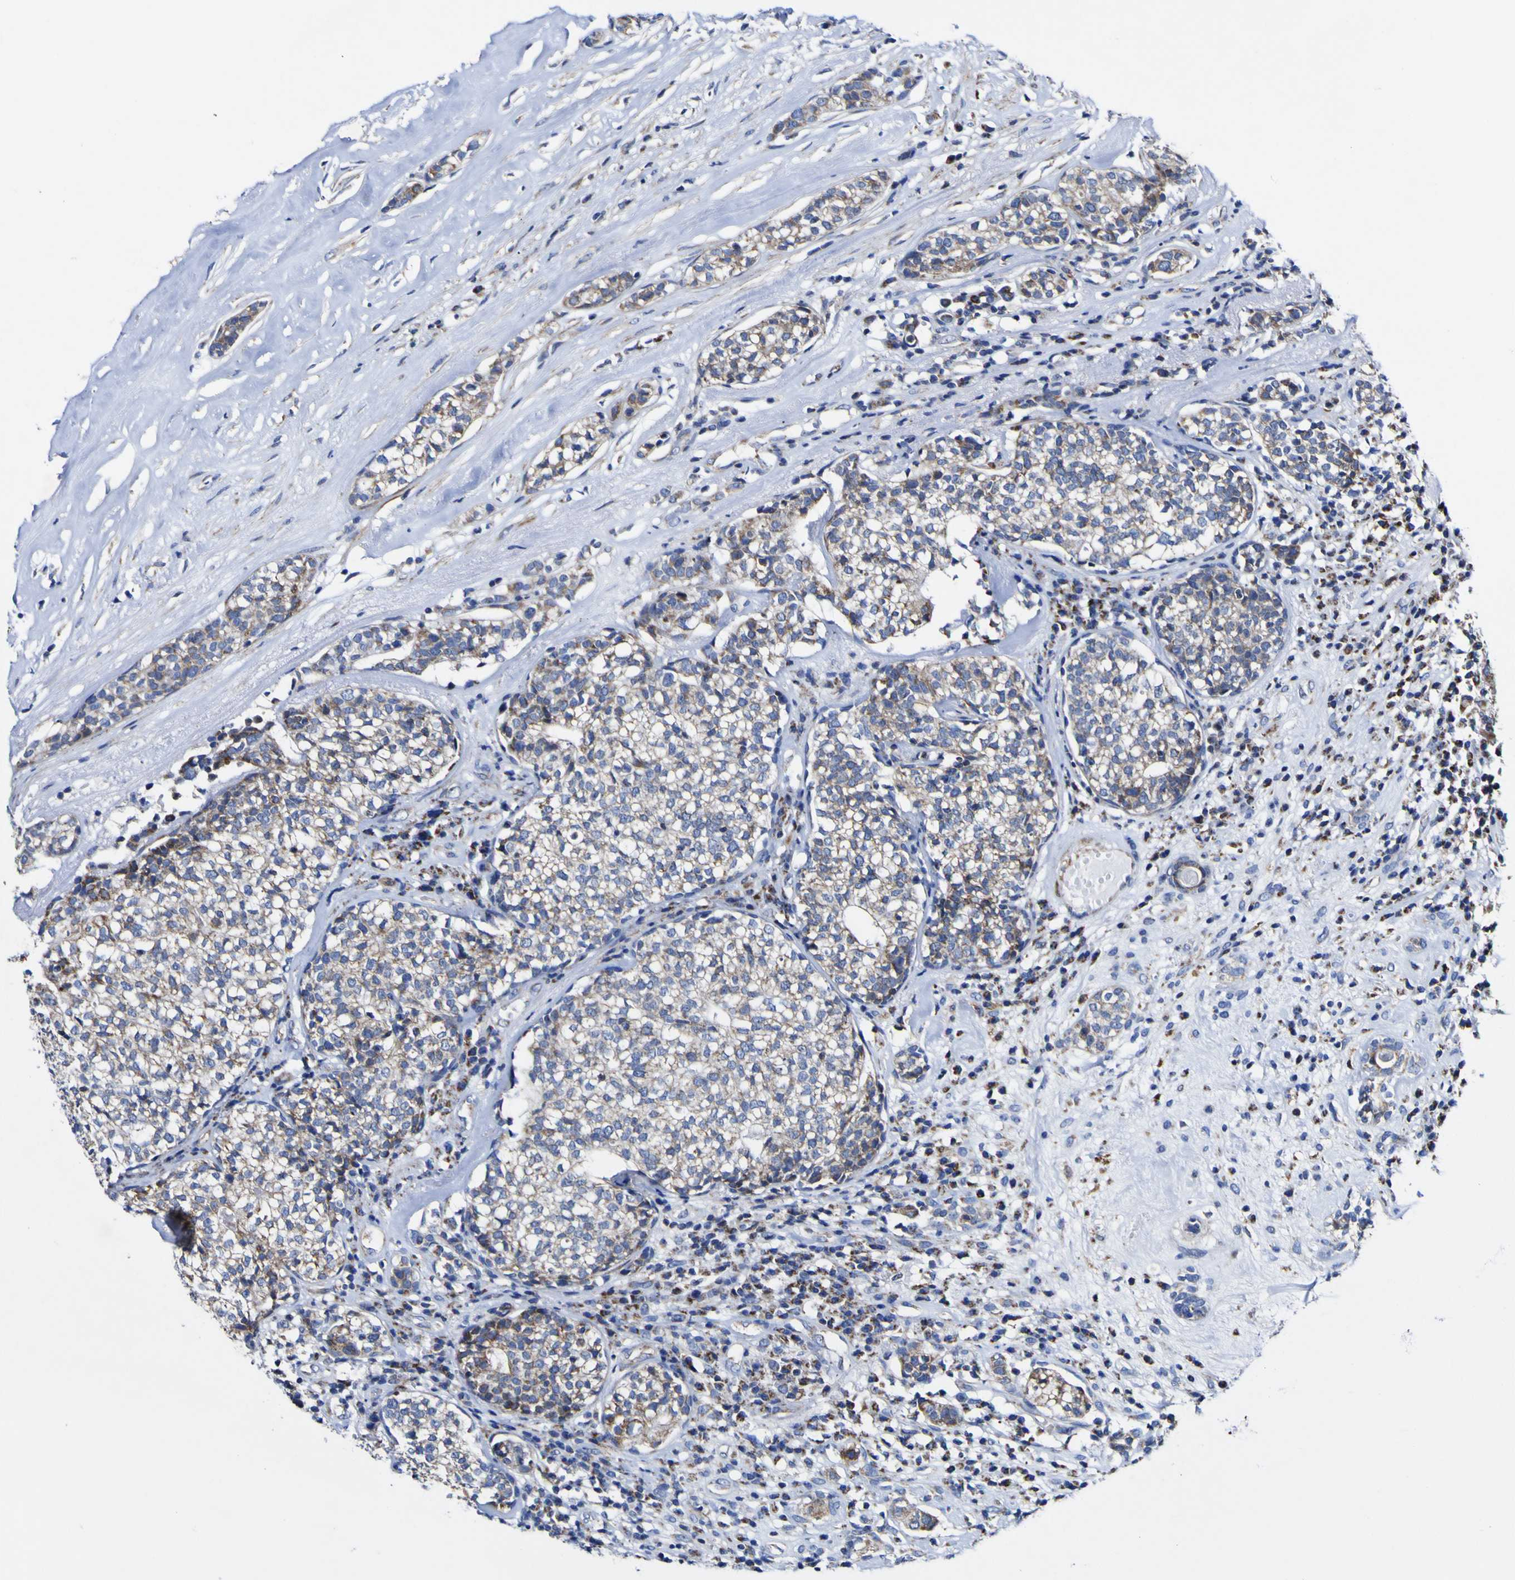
{"staining": {"intensity": "moderate", "quantity": ">75%", "location": "cytoplasmic/membranous"}, "tissue": "head and neck cancer", "cell_type": "Tumor cells", "image_type": "cancer", "snomed": [{"axis": "morphology", "description": "Adenocarcinoma, NOS"}, {"axis": "topography", "description": "Salivary gland"}, {"axis": "topography", "description": "Head-Neck"}], "caption": "The photomicrograph exhibits staining of adenocarcinoma (head and neck), revealing moderate cytoplasmic/membranous protein staining (brown color) within tumor cells. The staining was performed using DAB to visualize the protein expression in brown, while the nuclei were stained in blue with hematoxylin (Magnification: 20x).", "gene": "CCDC90B", "patient": {"sex": "female", "age": 65}}